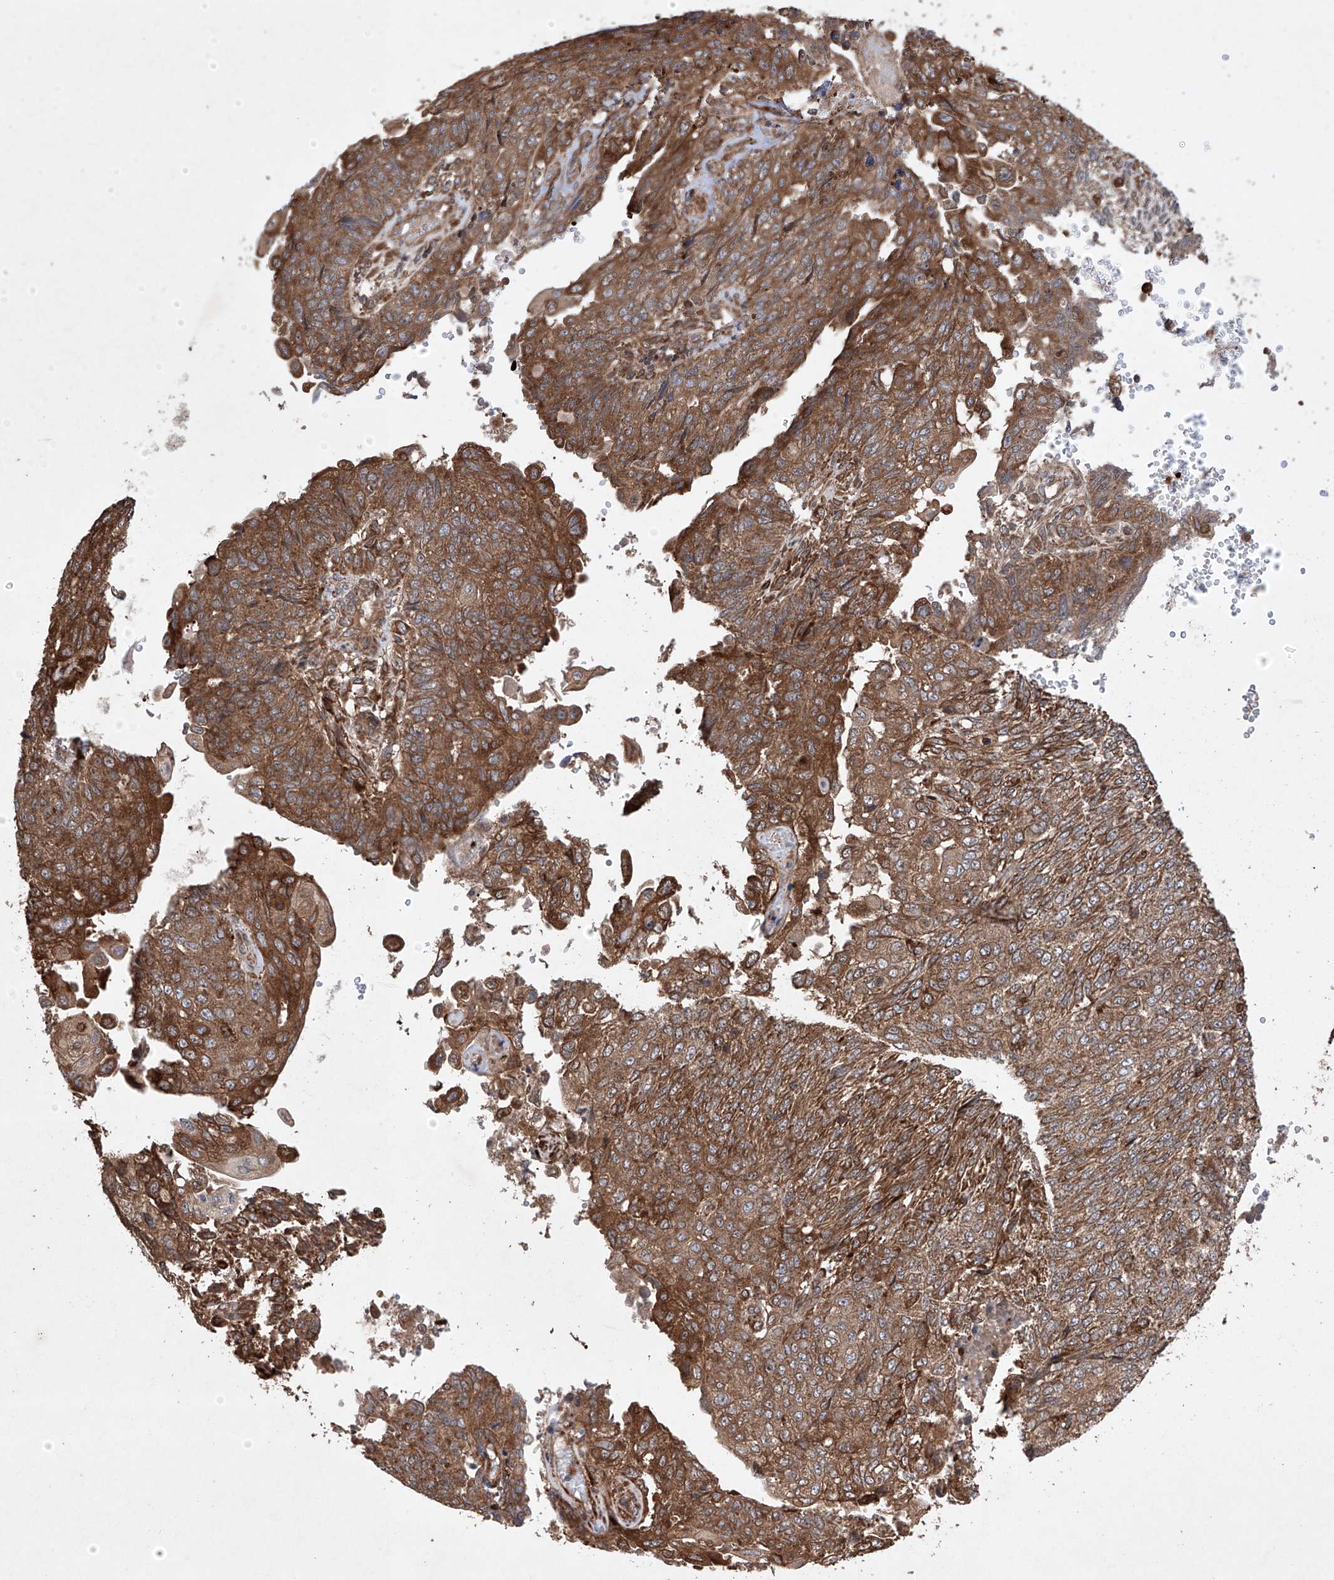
{"staining": {"intensity": "moderate", "quantity": ">75%", "location": "cytoplasmic/membranous"}, "tissue": "endometrial cancer", "cell_type": "Tumor cells", "image_type": "cancer", "snomed": [{"axis": "morphology", "description": "Adenocarcinoma, NOS"}, {"axis": "topography", "description": "Endometrium"}], "caption": "A medium amount of moderate cytoplasmic/membranous staining is present in approximately >75% of tumor cells in endometrial cancer (adenocarcinoma) tissue.", "gene": "TIMM23", "patient": {"sex": "female", "age": 32}}